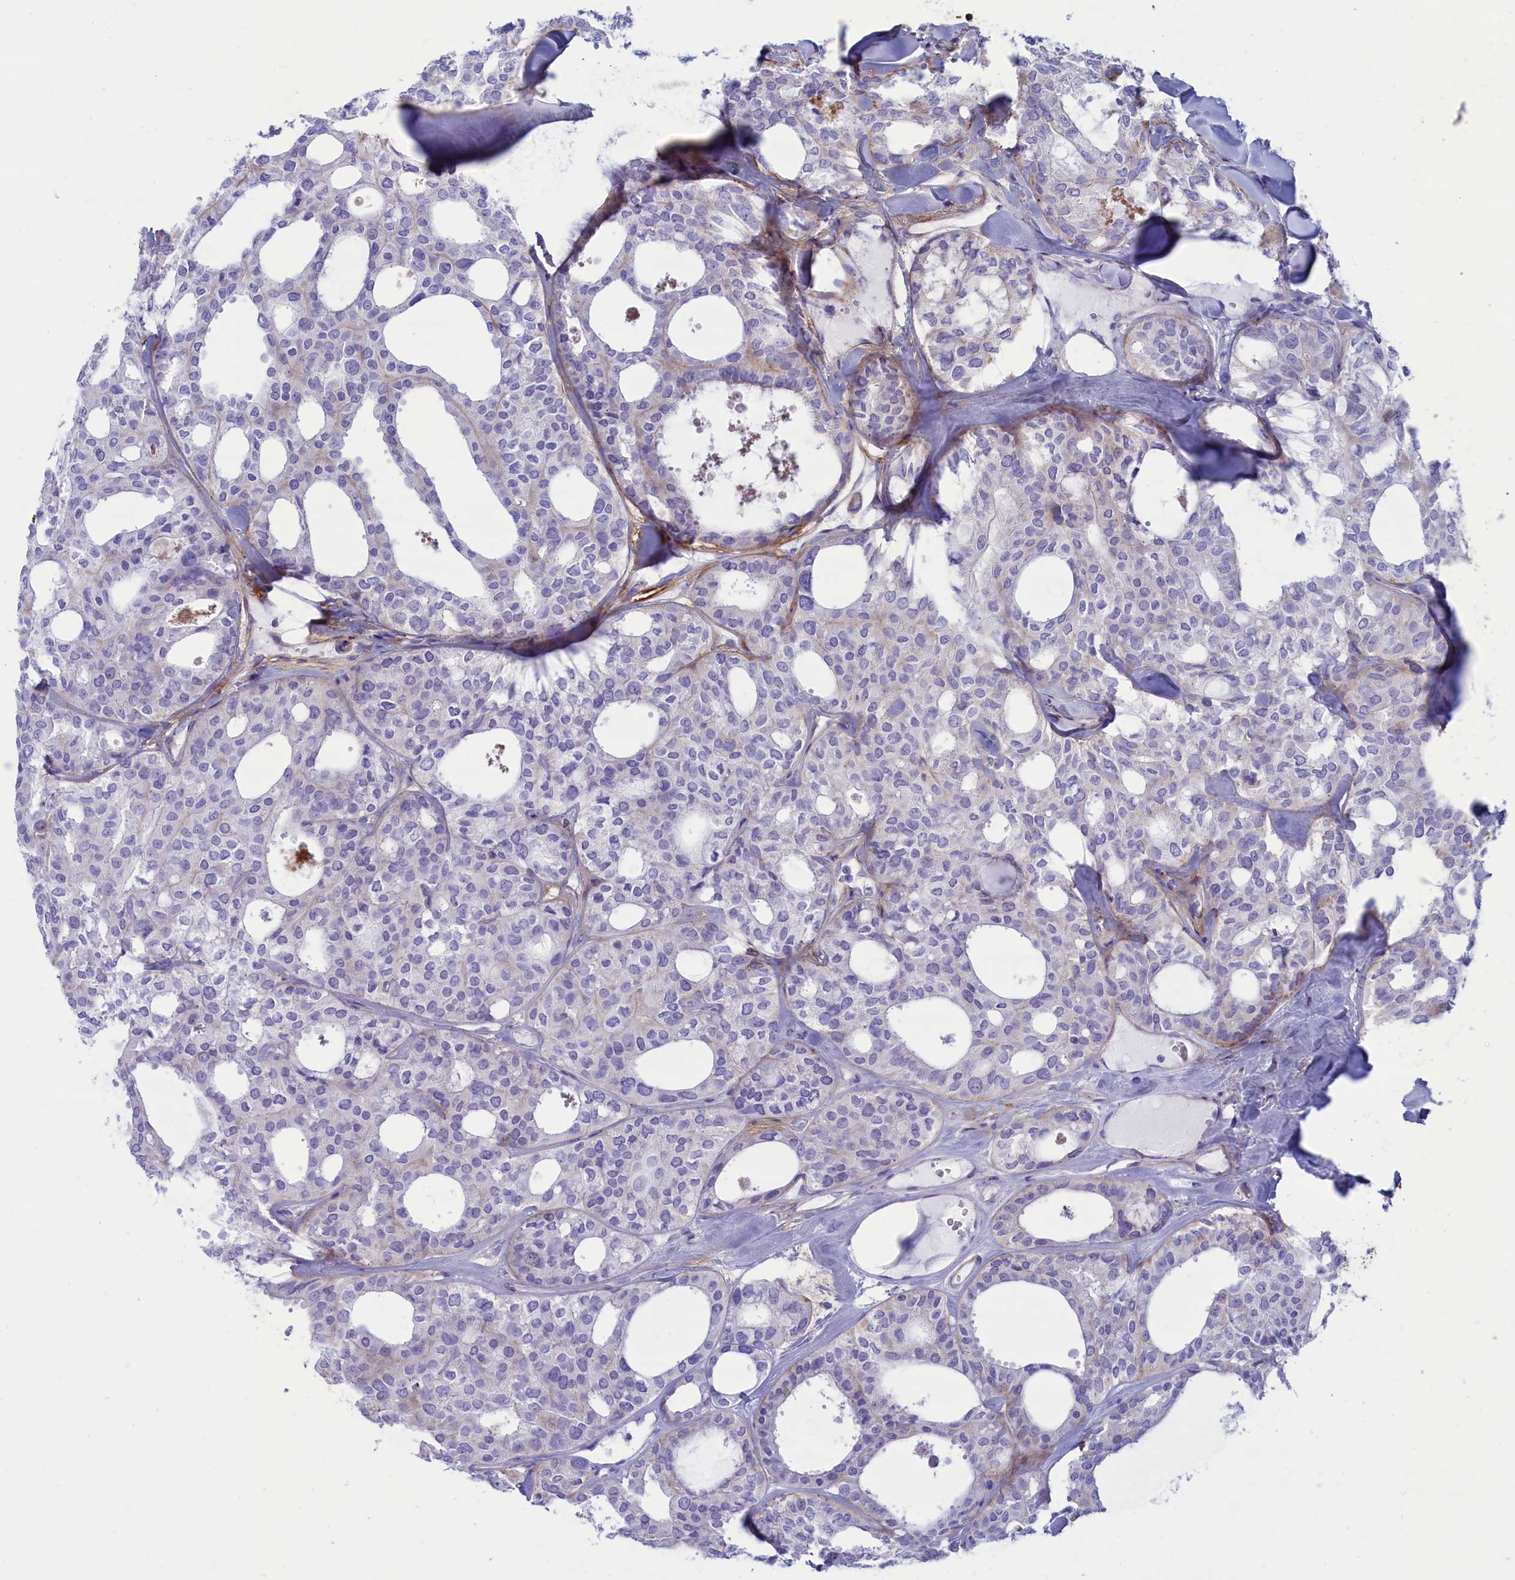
{"staining": {"intensity": "negative", "quantity": "none", "location": "none"}, "tissue": "thyroid cancer", "cell_type": "Tumor cells", "image_type": "cancer", "snomed": [{"axis": "morphology", "description": "Follicular adenoma carcinoma, NOS"}, {"axis": "topography", "description": "Thyroid gland"}], "caption": "Thyroid cancer was stained to show a protein in brown. There is no significant staining in tumor cells. (DAB (3,3'-diaminobenzidine) immunohistochemistry visualized using brightfield microscopy, high magnification).", "gene": "MPV17L2", "patient": {"sex": "male", "age": 75}}